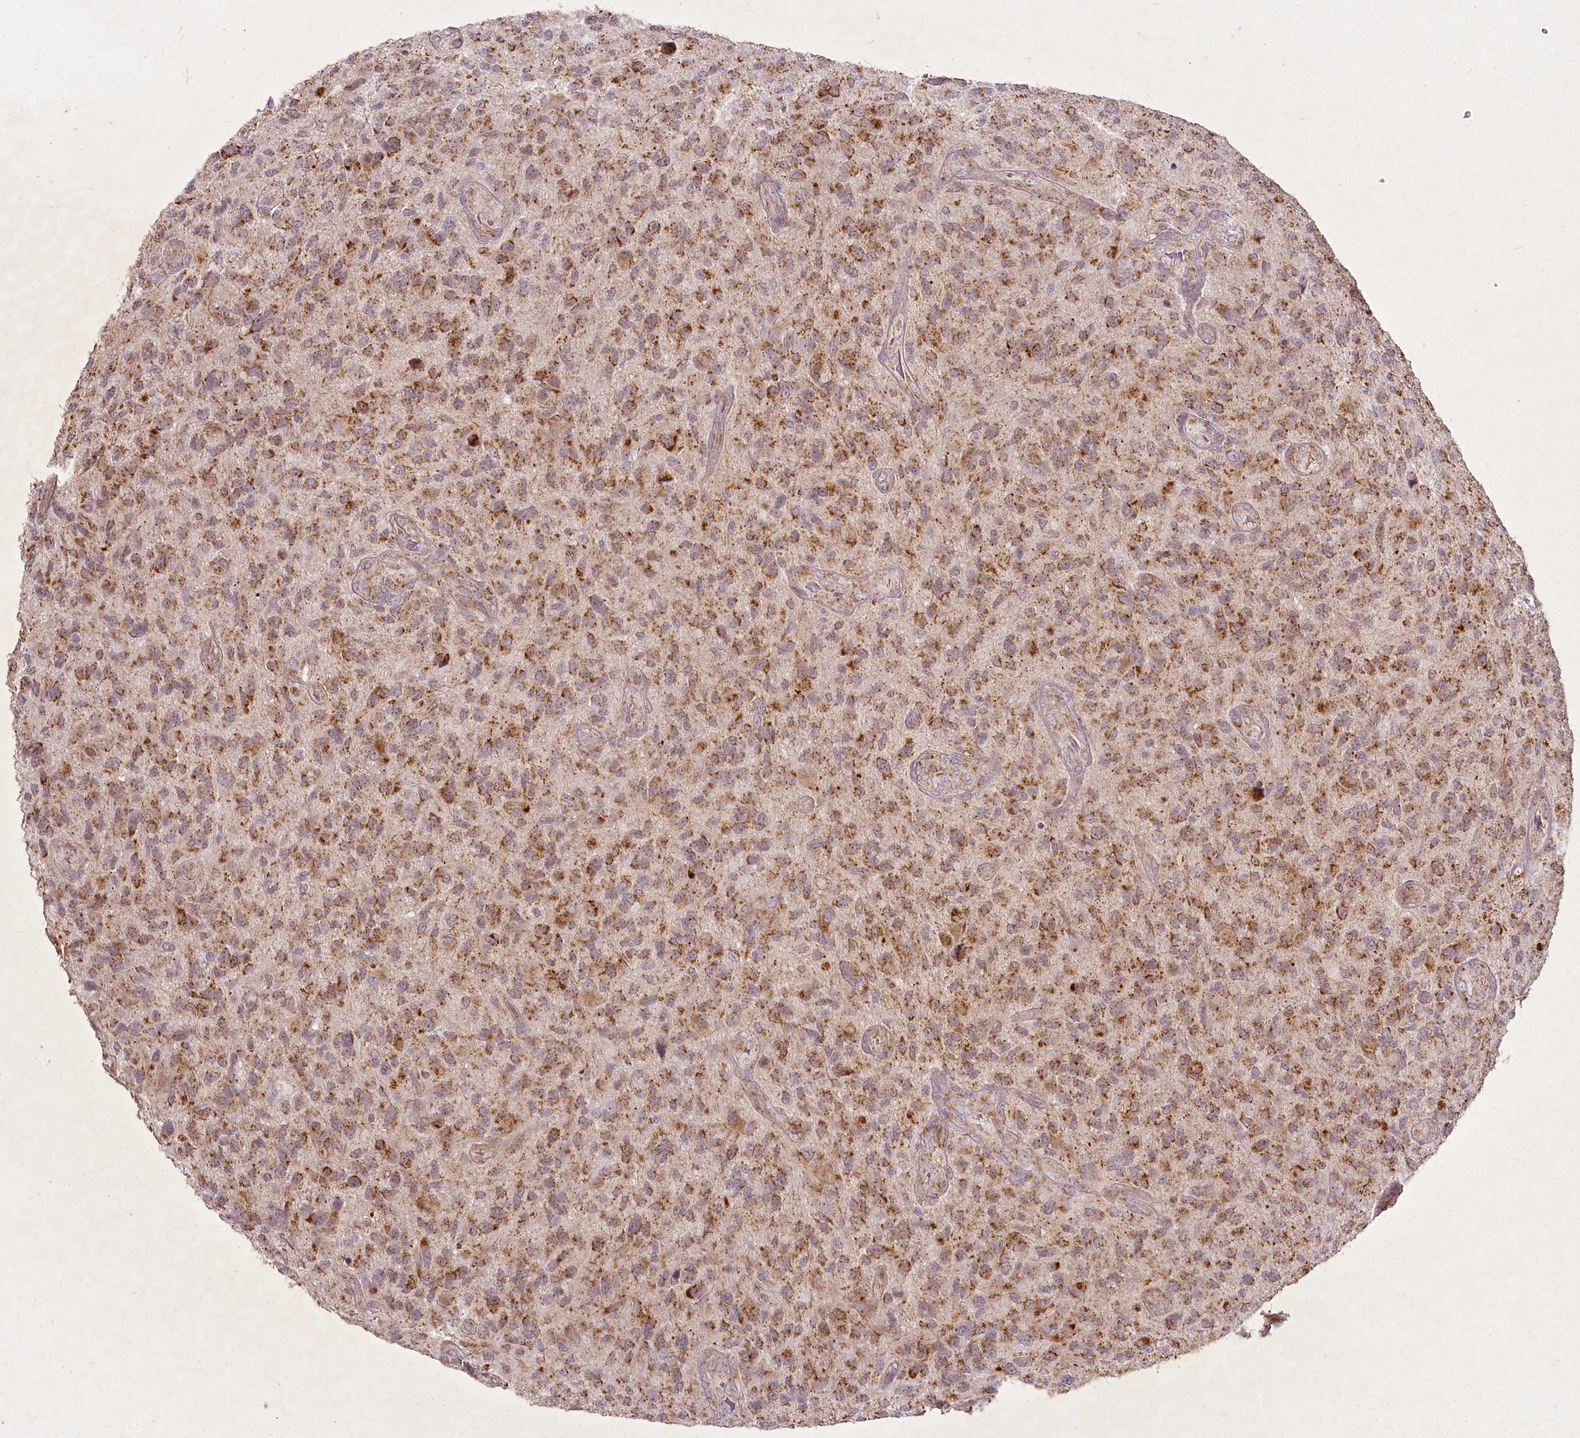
{"staining": {"intensity": "moderate", "quantity": ">75%", "location": "cytoplasmic/membranous"}, "tissue": "glioma", "cell_type": "Tumor cells", "image_type": "cancer", "snomed": [{"axis": "morphology", "description": "Glioma, malignant, High grade"}, {"axis": "topography", "description": "Brain"}], "caption": "The micrograph exhibits immunohistochemical staining of high-grade glioma (malignant). There is moderate cytoplasmic/membranous positivity is appreciated in approximately >75% of tumor cells.", "gene": "CHCHD2", "patient": {"sex": "male", "age": 47}}